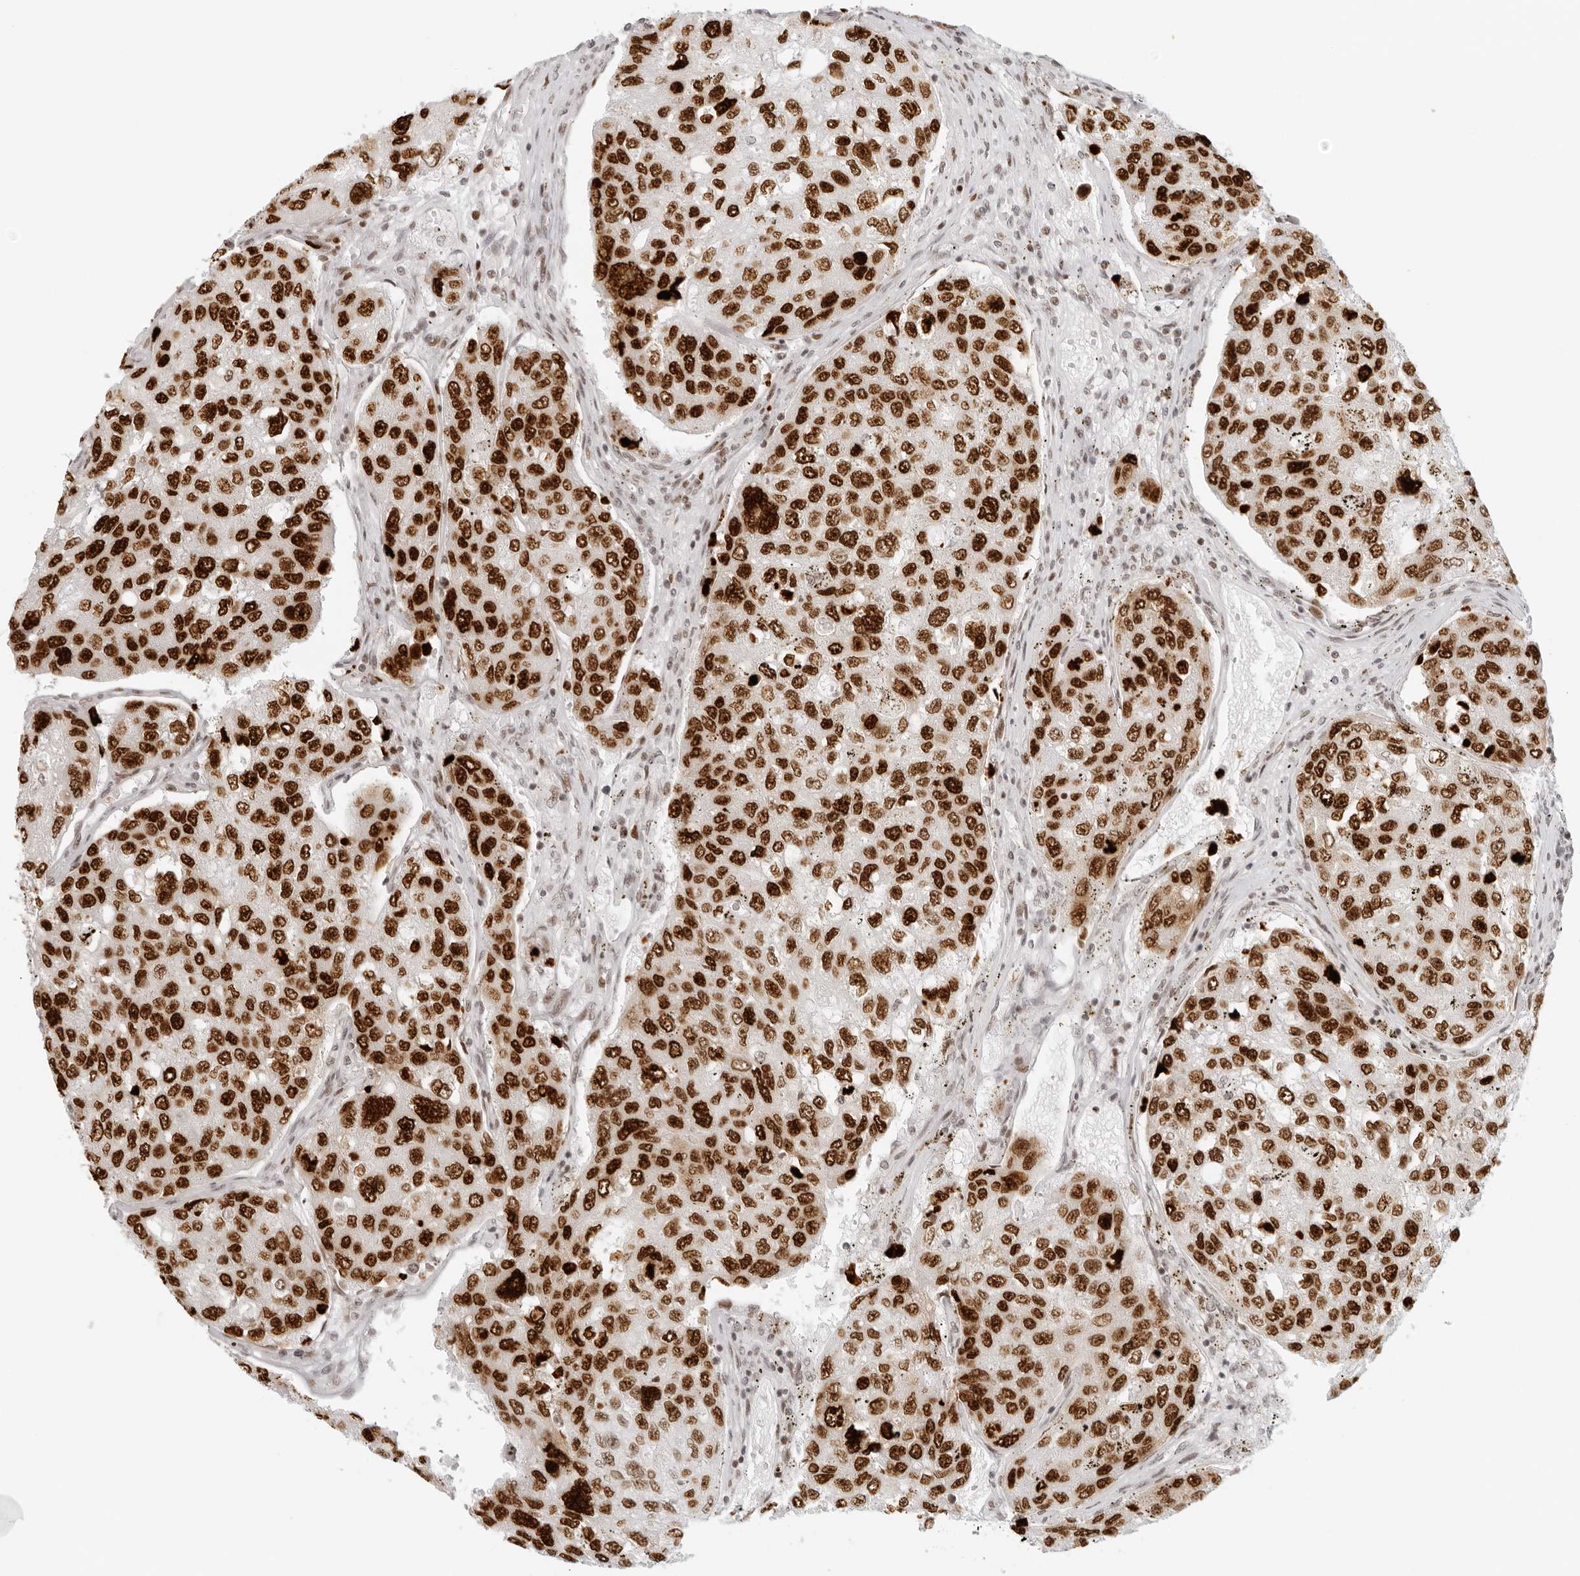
{"staining": {"intensity": "strong", "quantity": ">75%", "location": "nuclear"}, "tissue": "urothelial cancer", "cell_type": "Tumor cells", "image_type": "cancer", "snomed": [{"axis": "morphology", "description": "Urothelial carcinoma, High grade"}, {"axis": "topography", "description": "Lymph node"}, {"axis": "topography", "description": "Urinary bladder"}], "caption": "High-magnification brightfield microscopy of urothelial cancer stained with DAB (brown) and counterstained with hematoxylin (blue). tumor cells exhibit strong nuclear staining is identified in approximately>75% of cells.", "gene": "RCC1", "patient": {"sex": "male", "age": 51}}